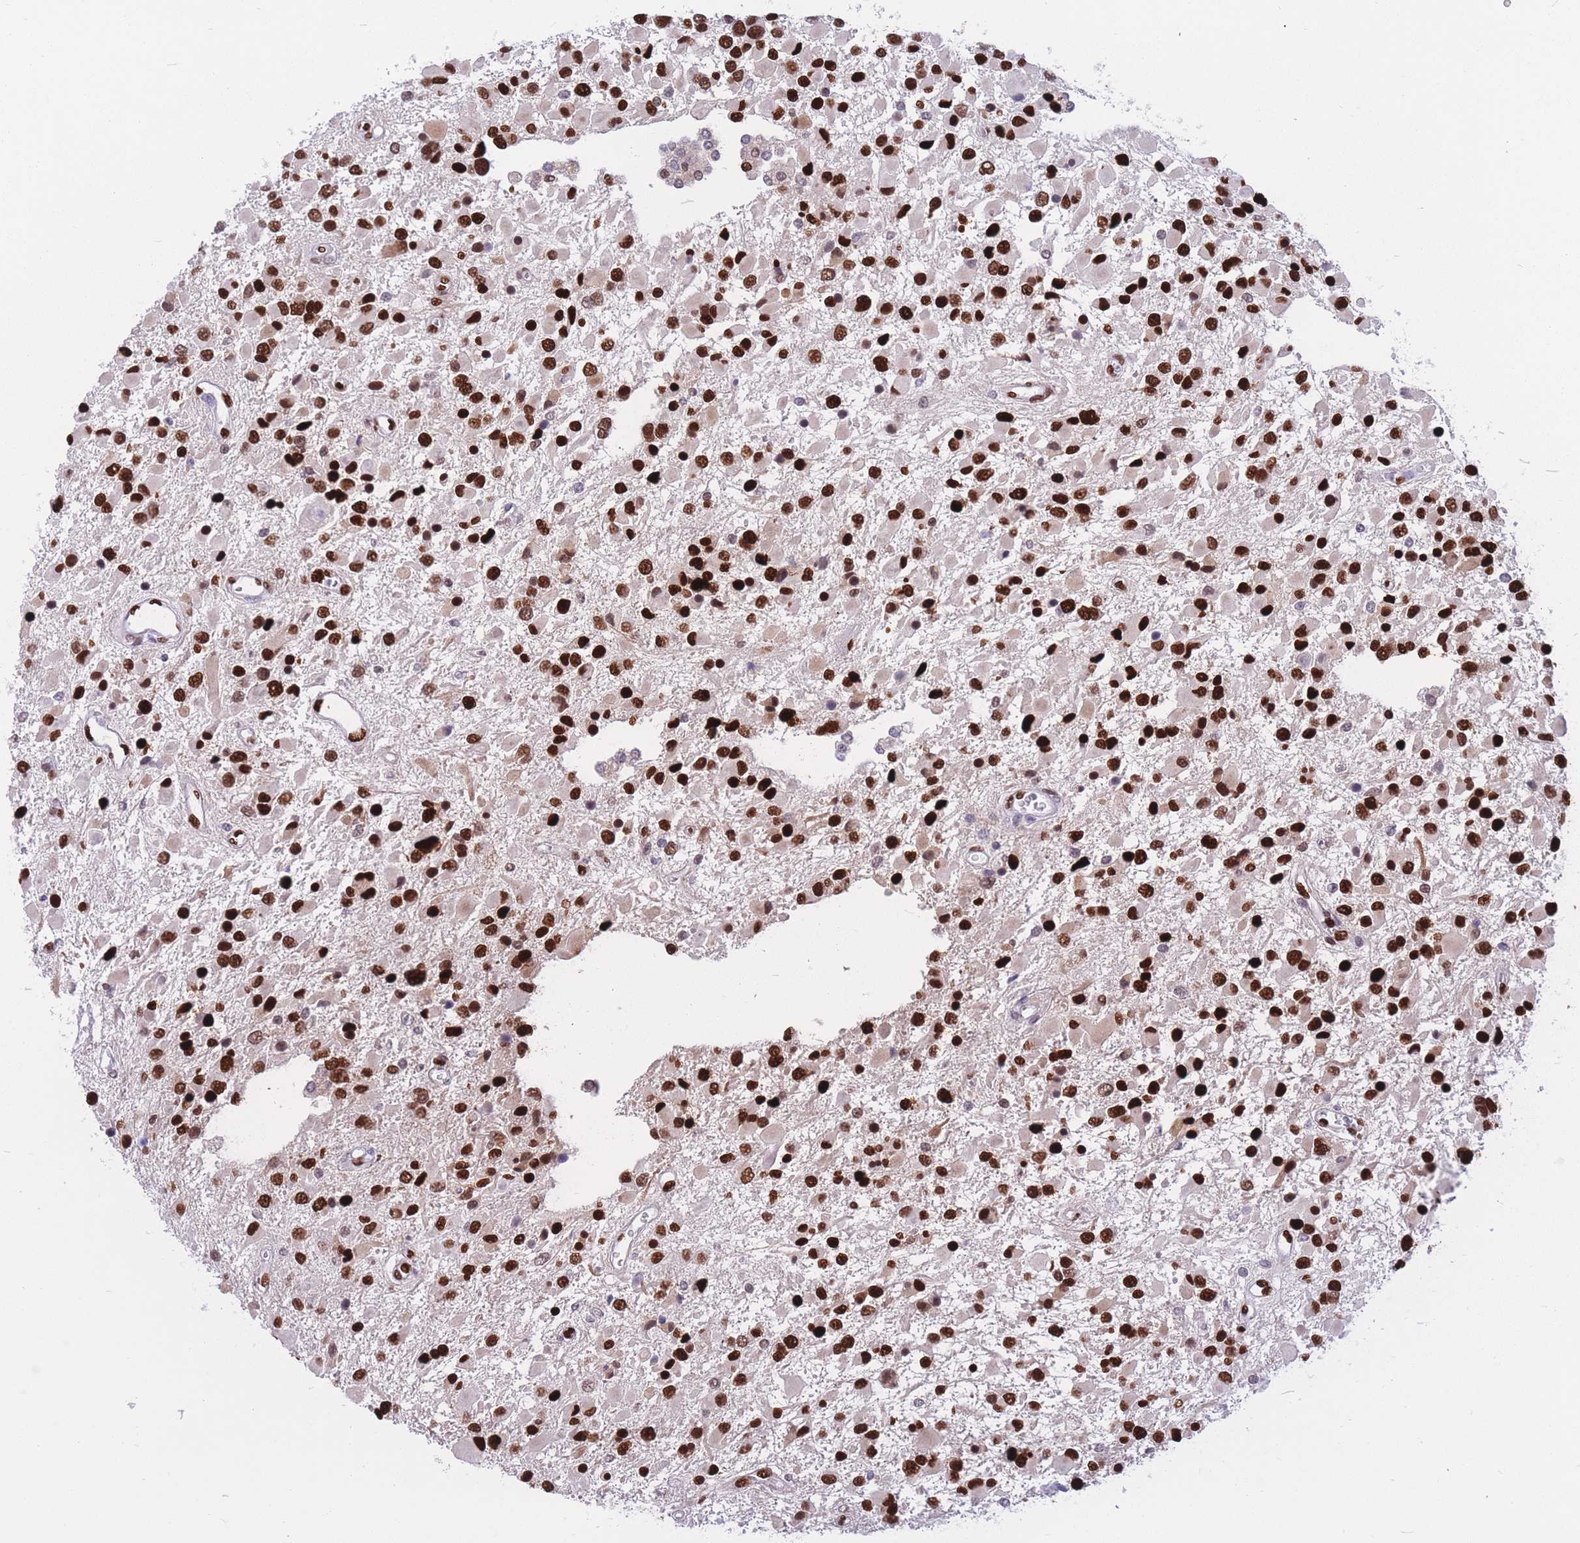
{"staining": {"intensity": "strong", "quantity": ">75%", "location": "nuclear"}, "tissue": "glioma", "cell_type": "Tumor cells", "image_type": "cancer", "snomed": [{"axis": "morphology", "description": "Glioma, malignant, High grade"}, {"axis": "topography", "description": "Brain"}], "caption": "High-magnification brightfield microscopy of high-grade glioma (malignant) stained with DAB (brown) and counterstained with hematoxylin (blue). tumor cells exhibit strong nuclear staining is identified in about>75% of cells.", "gene": "NASP", "patient": {"sex": "male", "age": 53}}